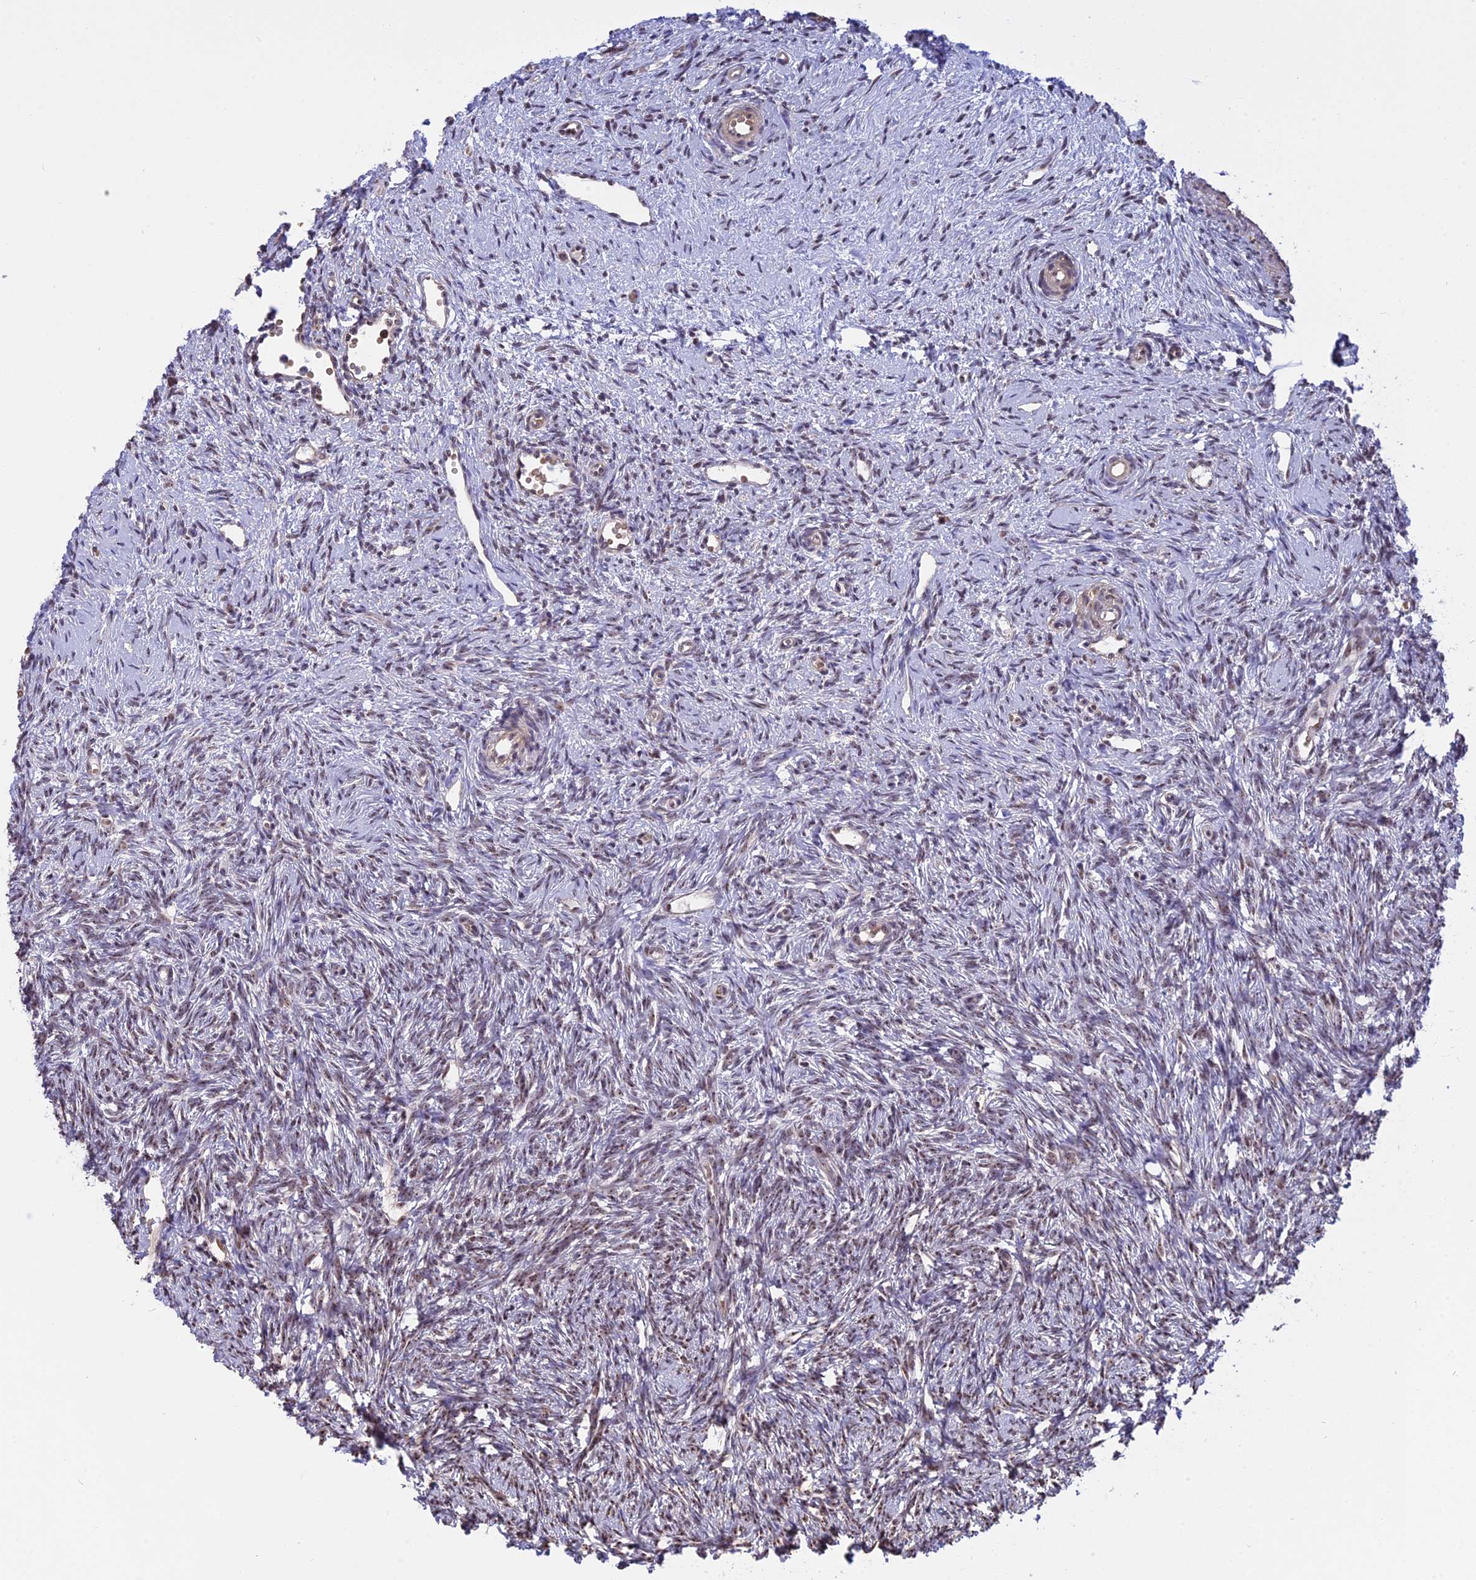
{"staining": {"intensity": "negative", "quantity": "none", "location": "none"}, "tissue": "ovary", "cell_type": "Ovarian stroma cells", "image_type": "normal", "snomed": [{"axis": "morphology", "description": "Normal tissue, NOS"}, {"axis": "topography", "description": "Ovary"}], "caption": "Immunohistochemical staining of normal human ovary demonstrates no significant expression in ovarian stroma cells. (IHC, brightfield microscopy, high magnification).", "gene": "MGA", "patient": {"sex": "female", "age": 51}}